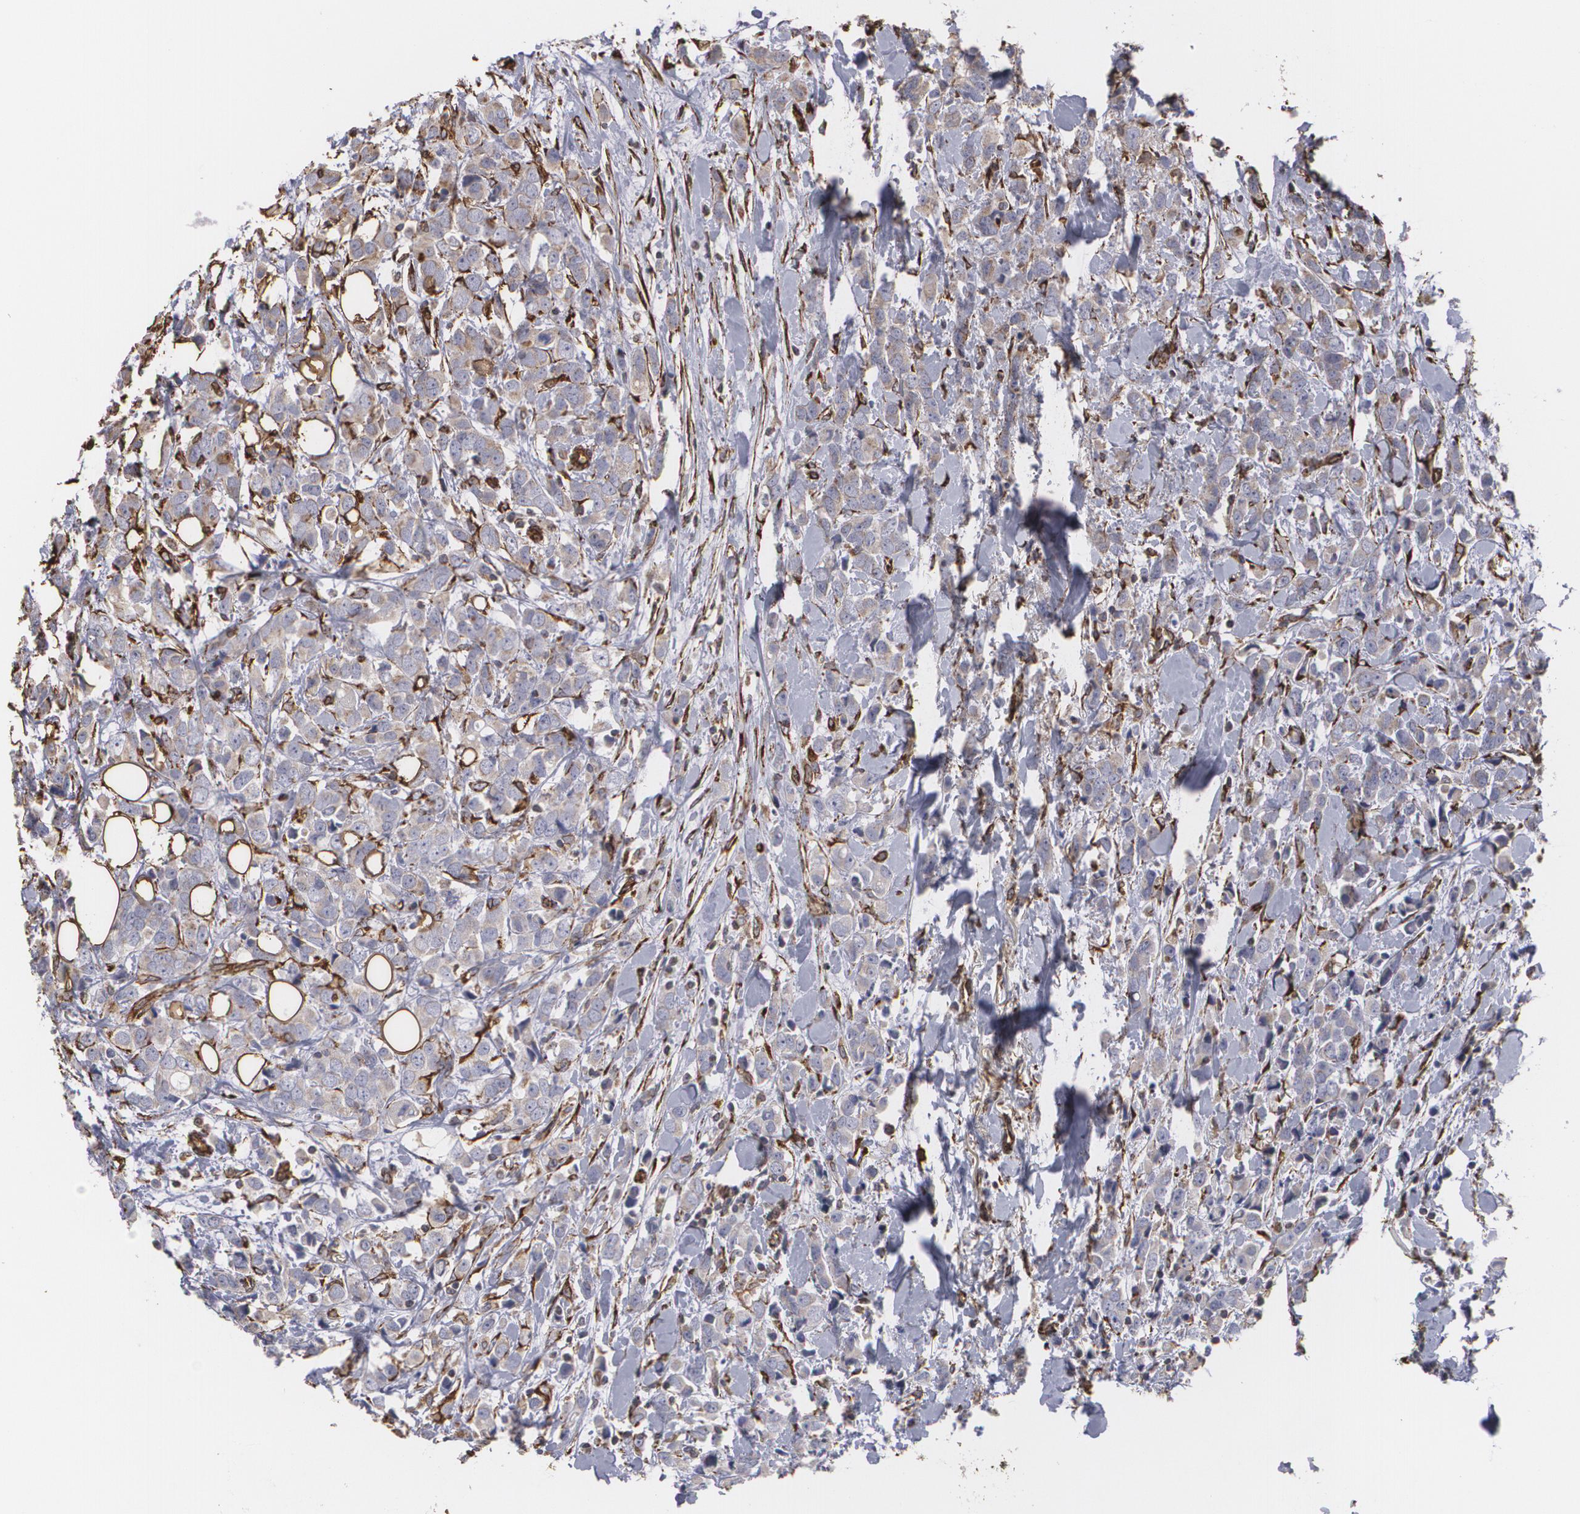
{"staining": {"intensity": "weak", "quantity": "25%-75%", "location": "cytoplasmic/membranous"}, "tissue": "breast cancer", "cell_type": "Tumor cells", "image_type": "cancer", "snomed": [{"axis": "morphology", "description": "Lobular carcinoma"}, {"axis": "topography", "description": "Breast"}], "caption": "A micrograph of human lobular carcinoma (breast) stained for a protein displays weak cytoplasmic/membranous brown staining in tumor cells. (Stains: DAB (3,3'-diaminobenzidine) in brown, nuclei in blue, Microscopy: brightfield microscopy at high magnification).", "gene": "CYB5R3", "patient": {"sex": "female", "age": 57}}